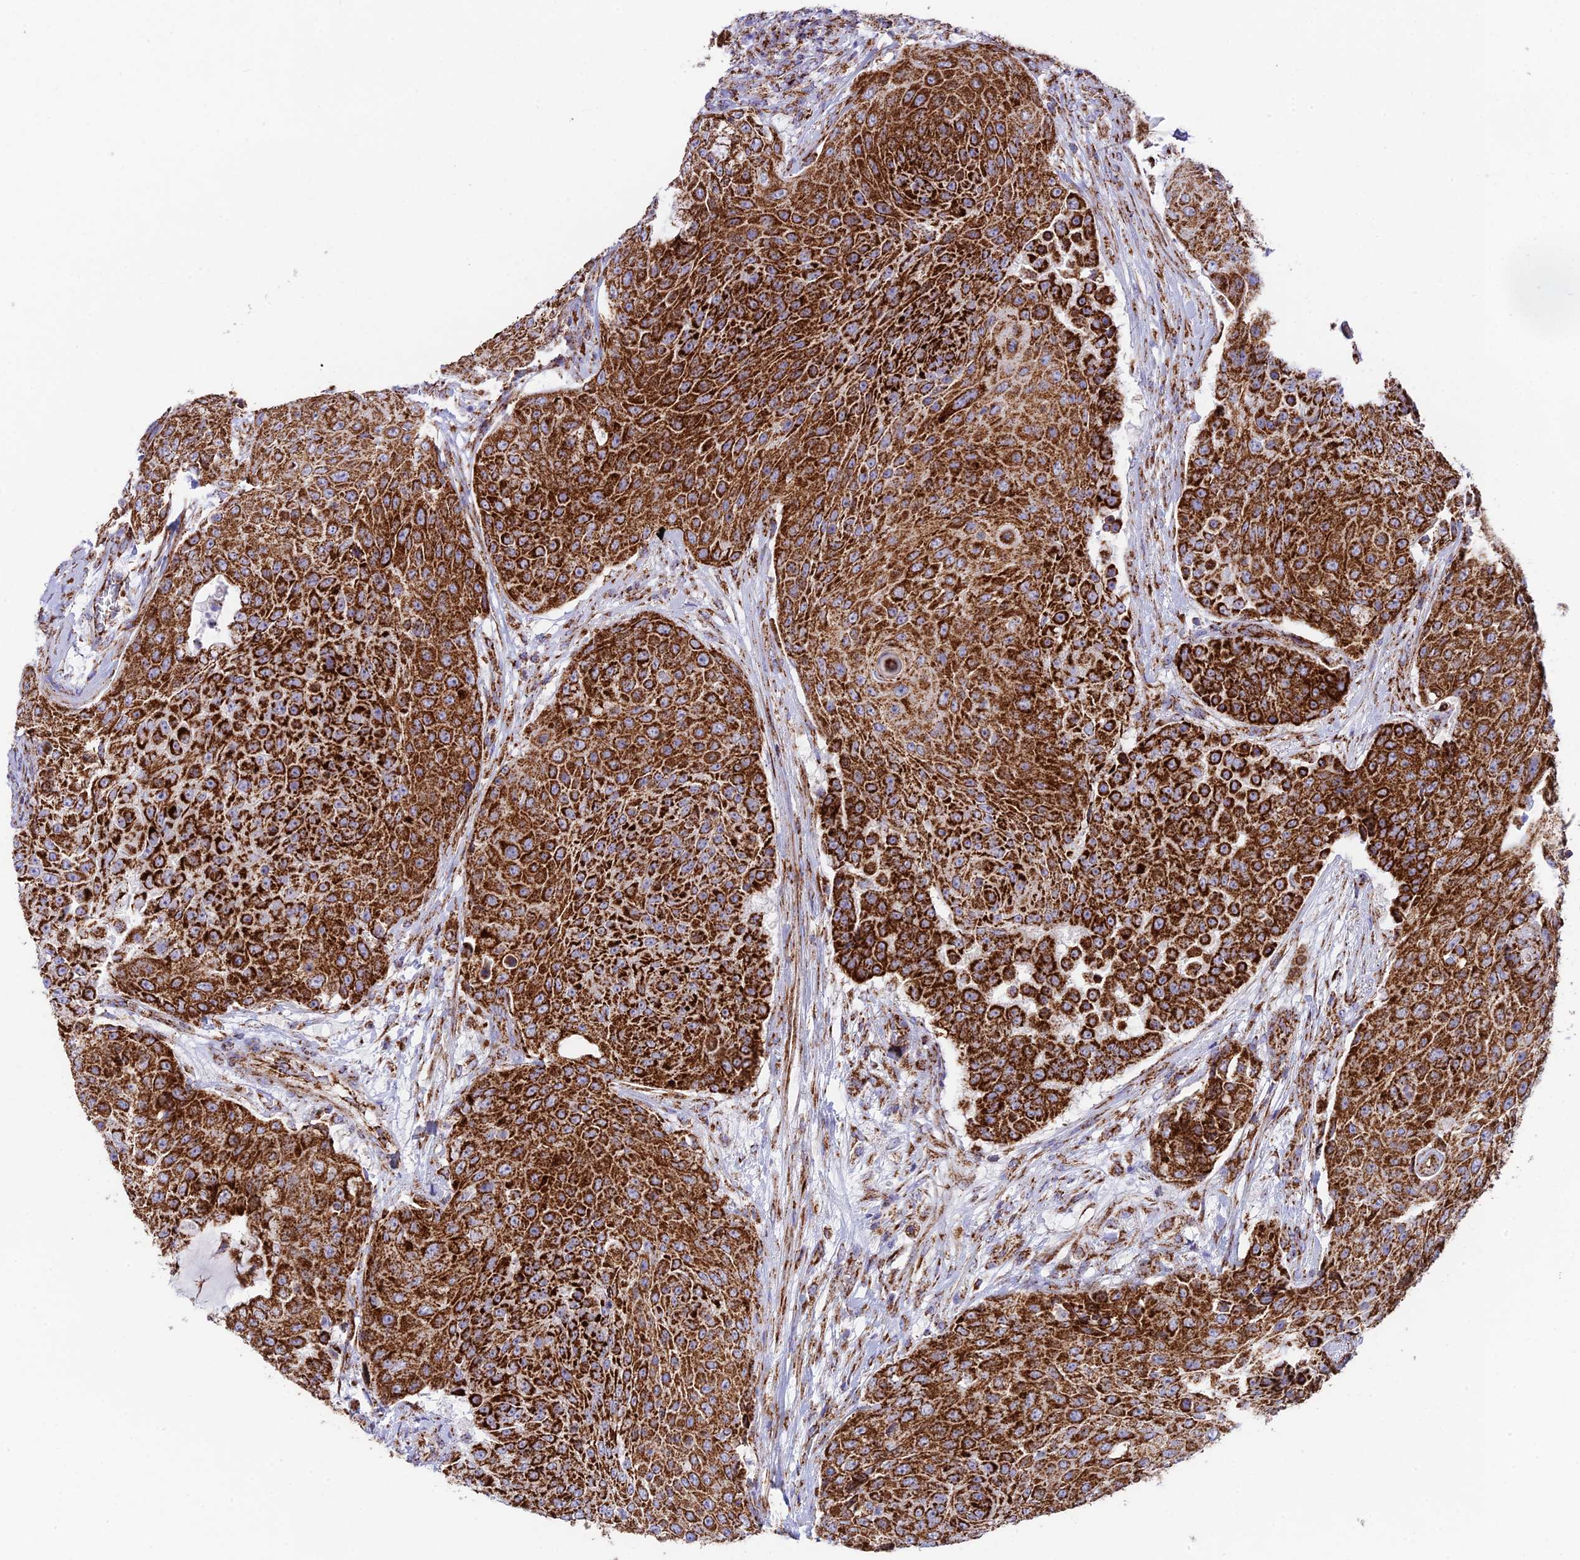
{"staining": {"intensity": "strong", "quantity": ">75%", "location": "cytoplasmic/membranous"}, "tissue": "urothelial cancer", "cell_type": "Tumor cells", "image_type": "cancer", "snomed": [{"axis": "morphology", "description": "Urothelial carcinoma, High grade"}, {"axis": "topography", "description": "Urinary bladder"}], "caption": "IHC histopathology image of neoplastic tissue: human high-grade urothelial carcinoma stained using immunohistochemistry (IHC) demonstrates high levels of strong protein expression localized specifically in the cytoplasmic/membranous of tumor cells, appearing as a cytoplasmic/membranous brown color.", "gene": "CHCHD3", "patient": {"sex": "female", "age": 63}}